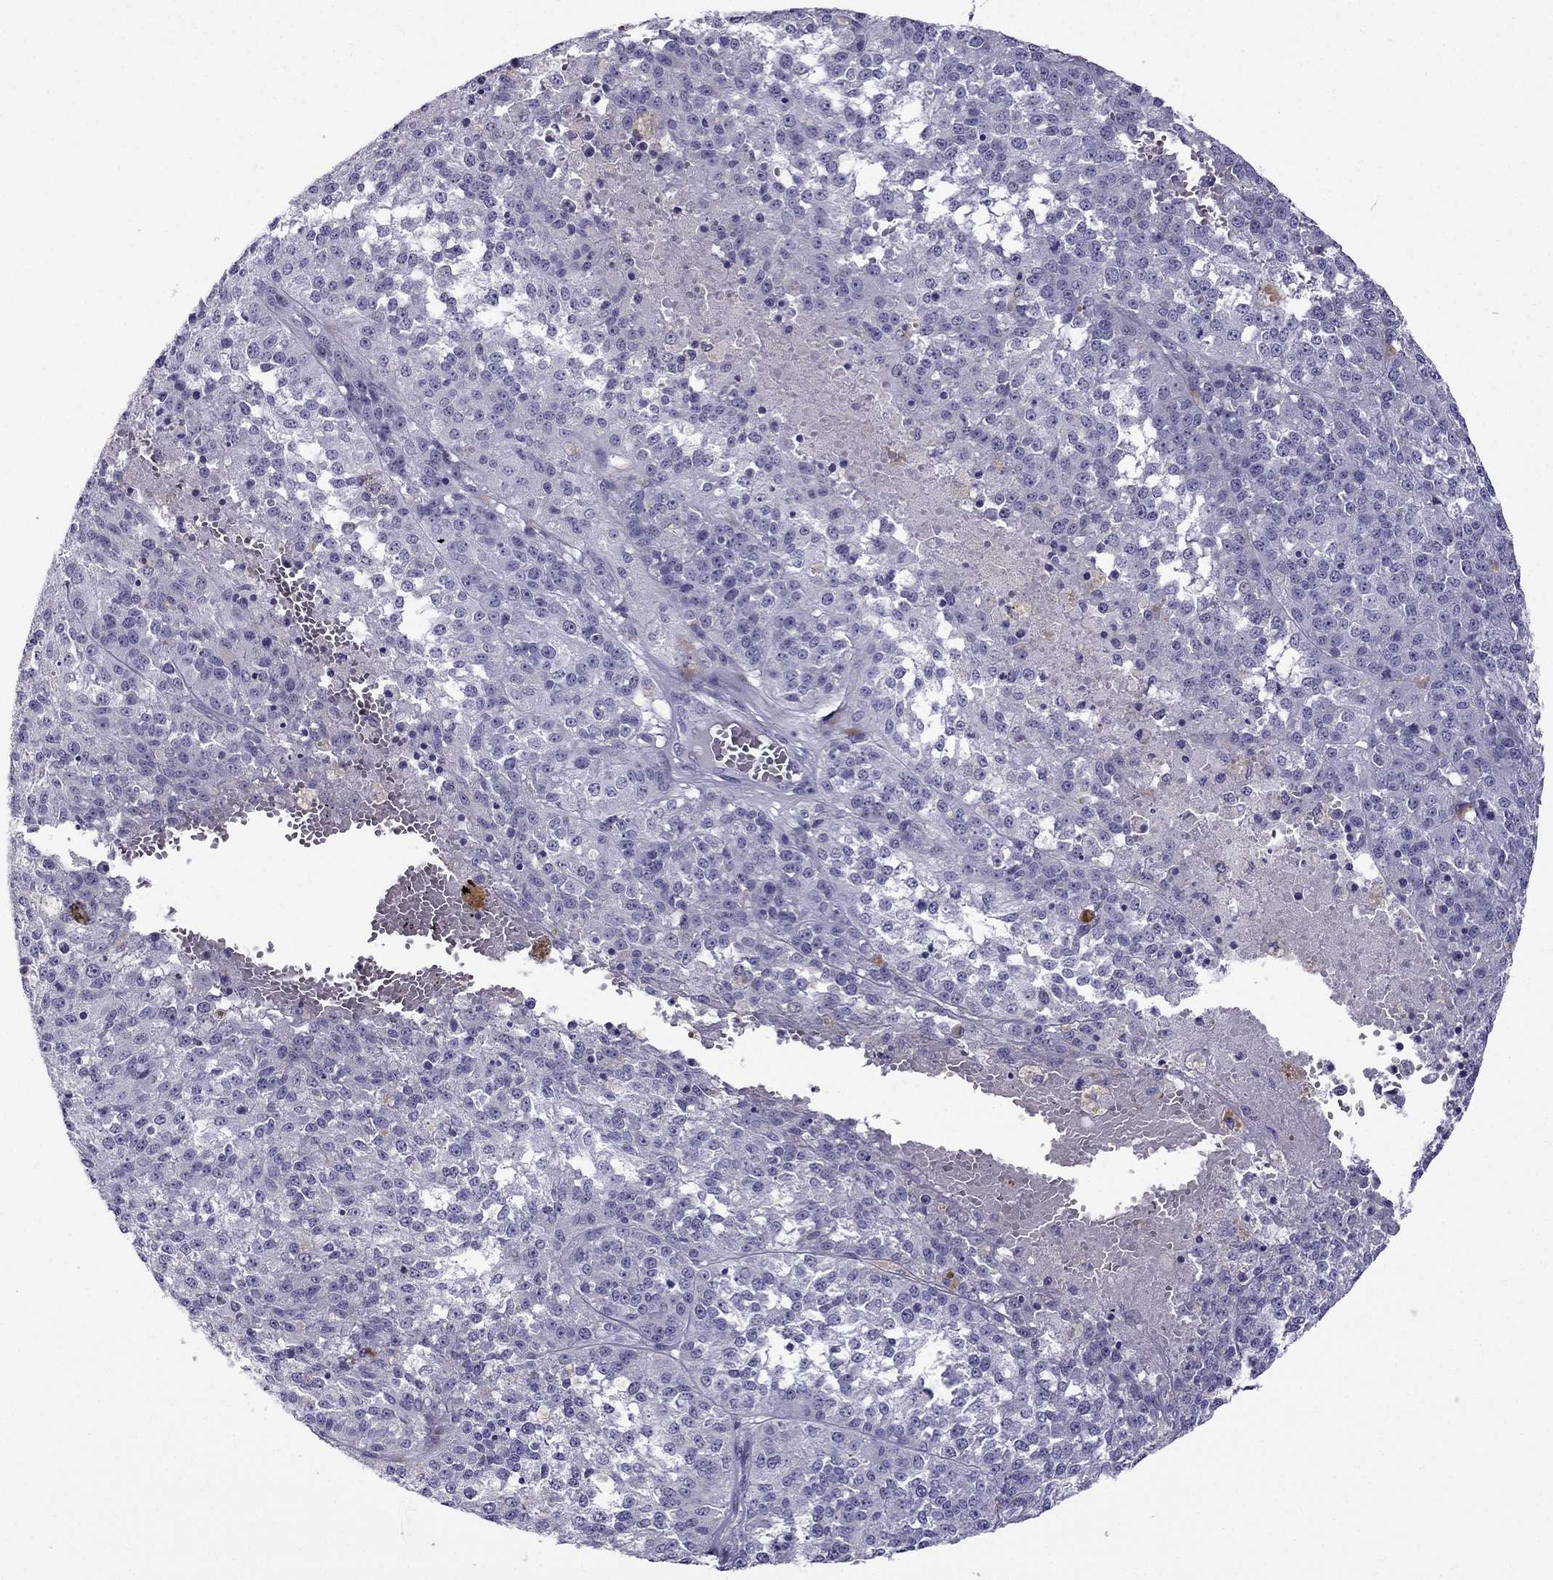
{"staining": {"intensity": "negative", "quantity": "none", "location": "none"}, "tissue": "melanoma", "cell_type": "Tumor cells", "image_type": "cancer", "snomed": [{"axis": "morphology", "description": "Malignant melanoma, Metastatic site"}, {"axis": "topography", "description": "Lymph node"}], "caption": "Tumor cells show no significant protein expression in melanoma. The staining is performed using DAB brown chromogen with nuclei counter-stained in using hematoxylin.", "gene": "MYLK3", "patient": {"sex": "female", "age": 64}}